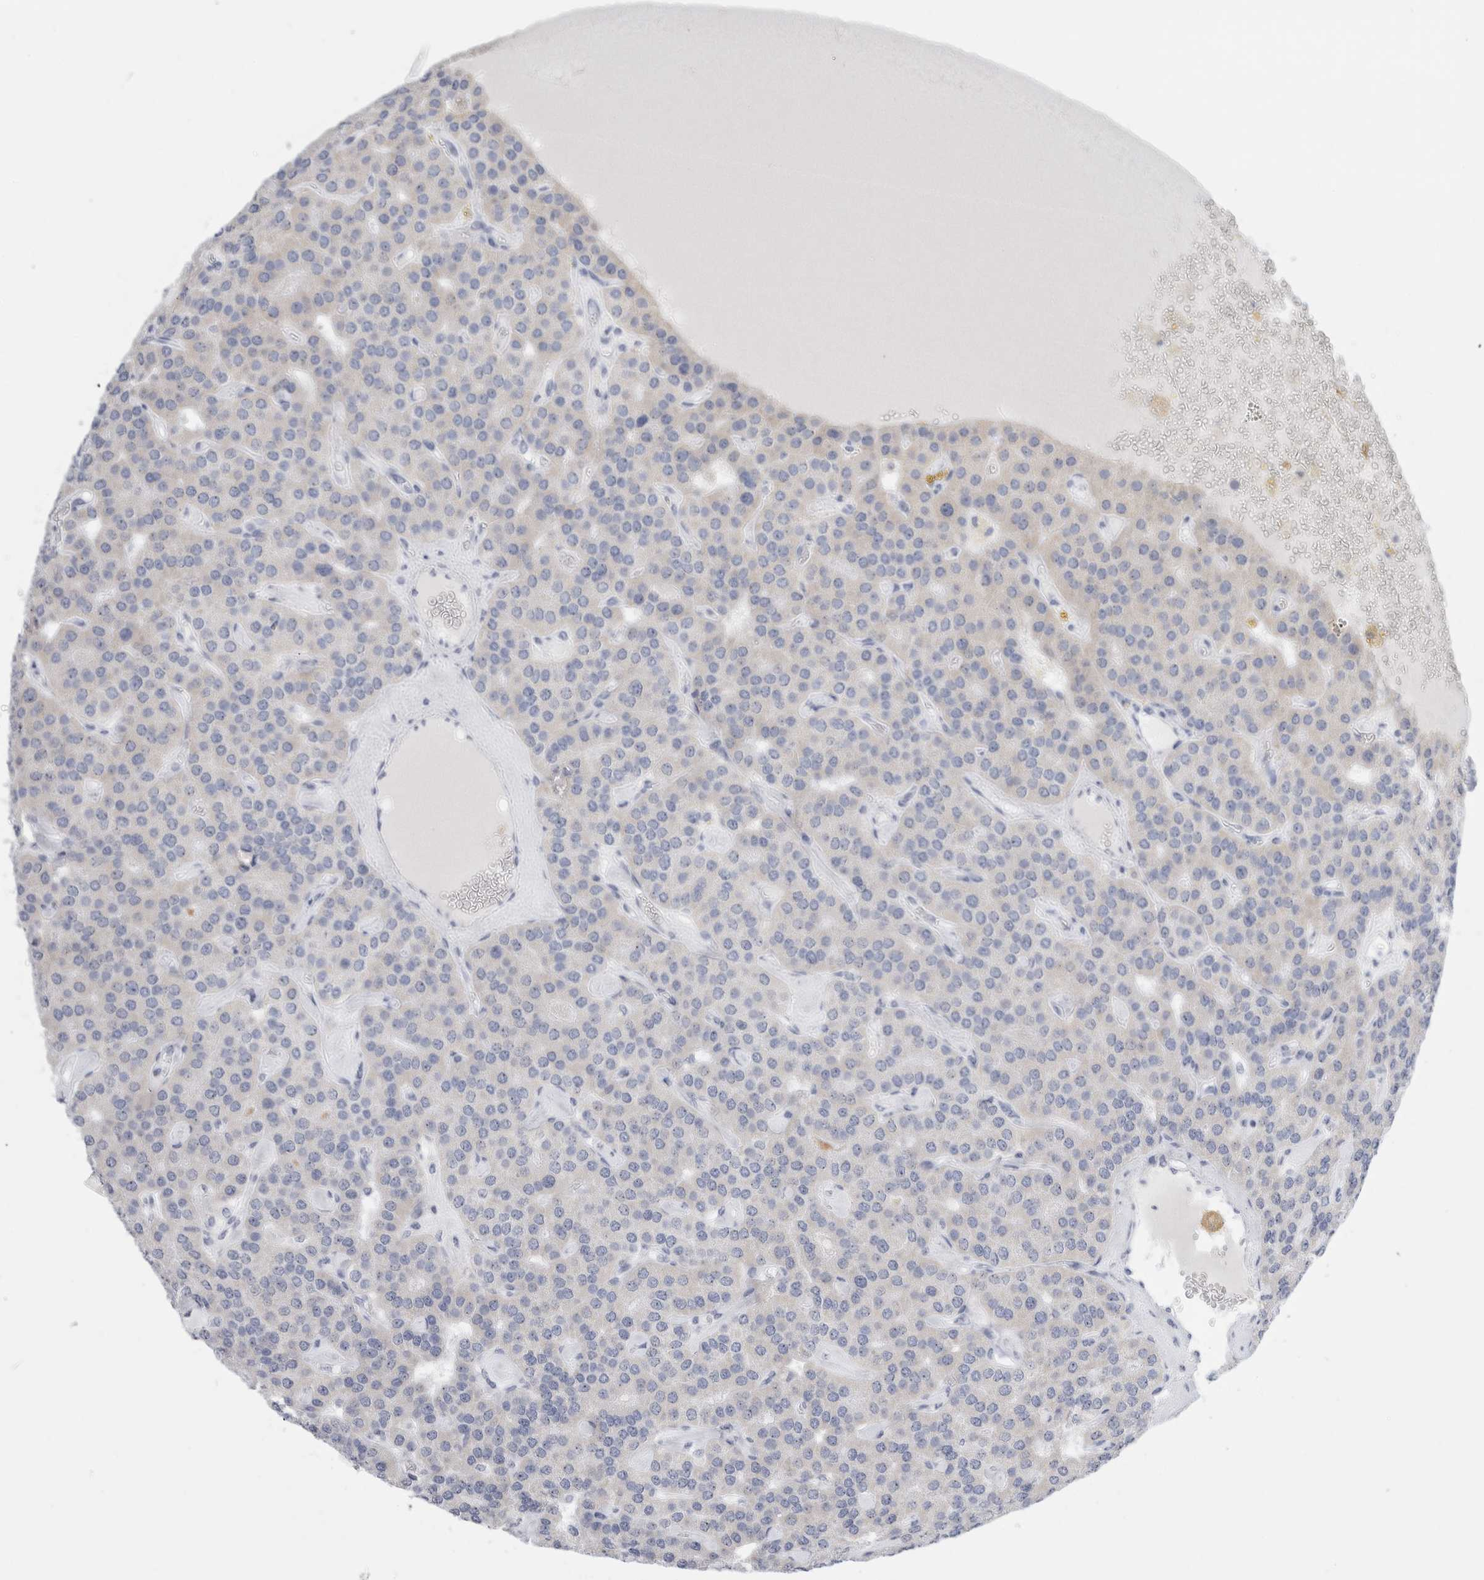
{"staining": {"intensity": "negative", "quantity": "none", "location": "none"}, "tissue": "parathyroid gland", "cell_type": "Glandular cells", "image_type": "normal", "snomed": [{"axis": "morphology", "description": "Normal tissue, NOS"}, {"axis": "morphology", "description": "Adenoma, NOS"}, {"axis": "topography", "description": "Parathyroid gland"}], "caption": "Human parathyroid gland stained for a protein using immunohistochemistry reveals no expression in glandular cells.", "gene": "MUC15", "patient": {"sex": "female", "age": 86}}